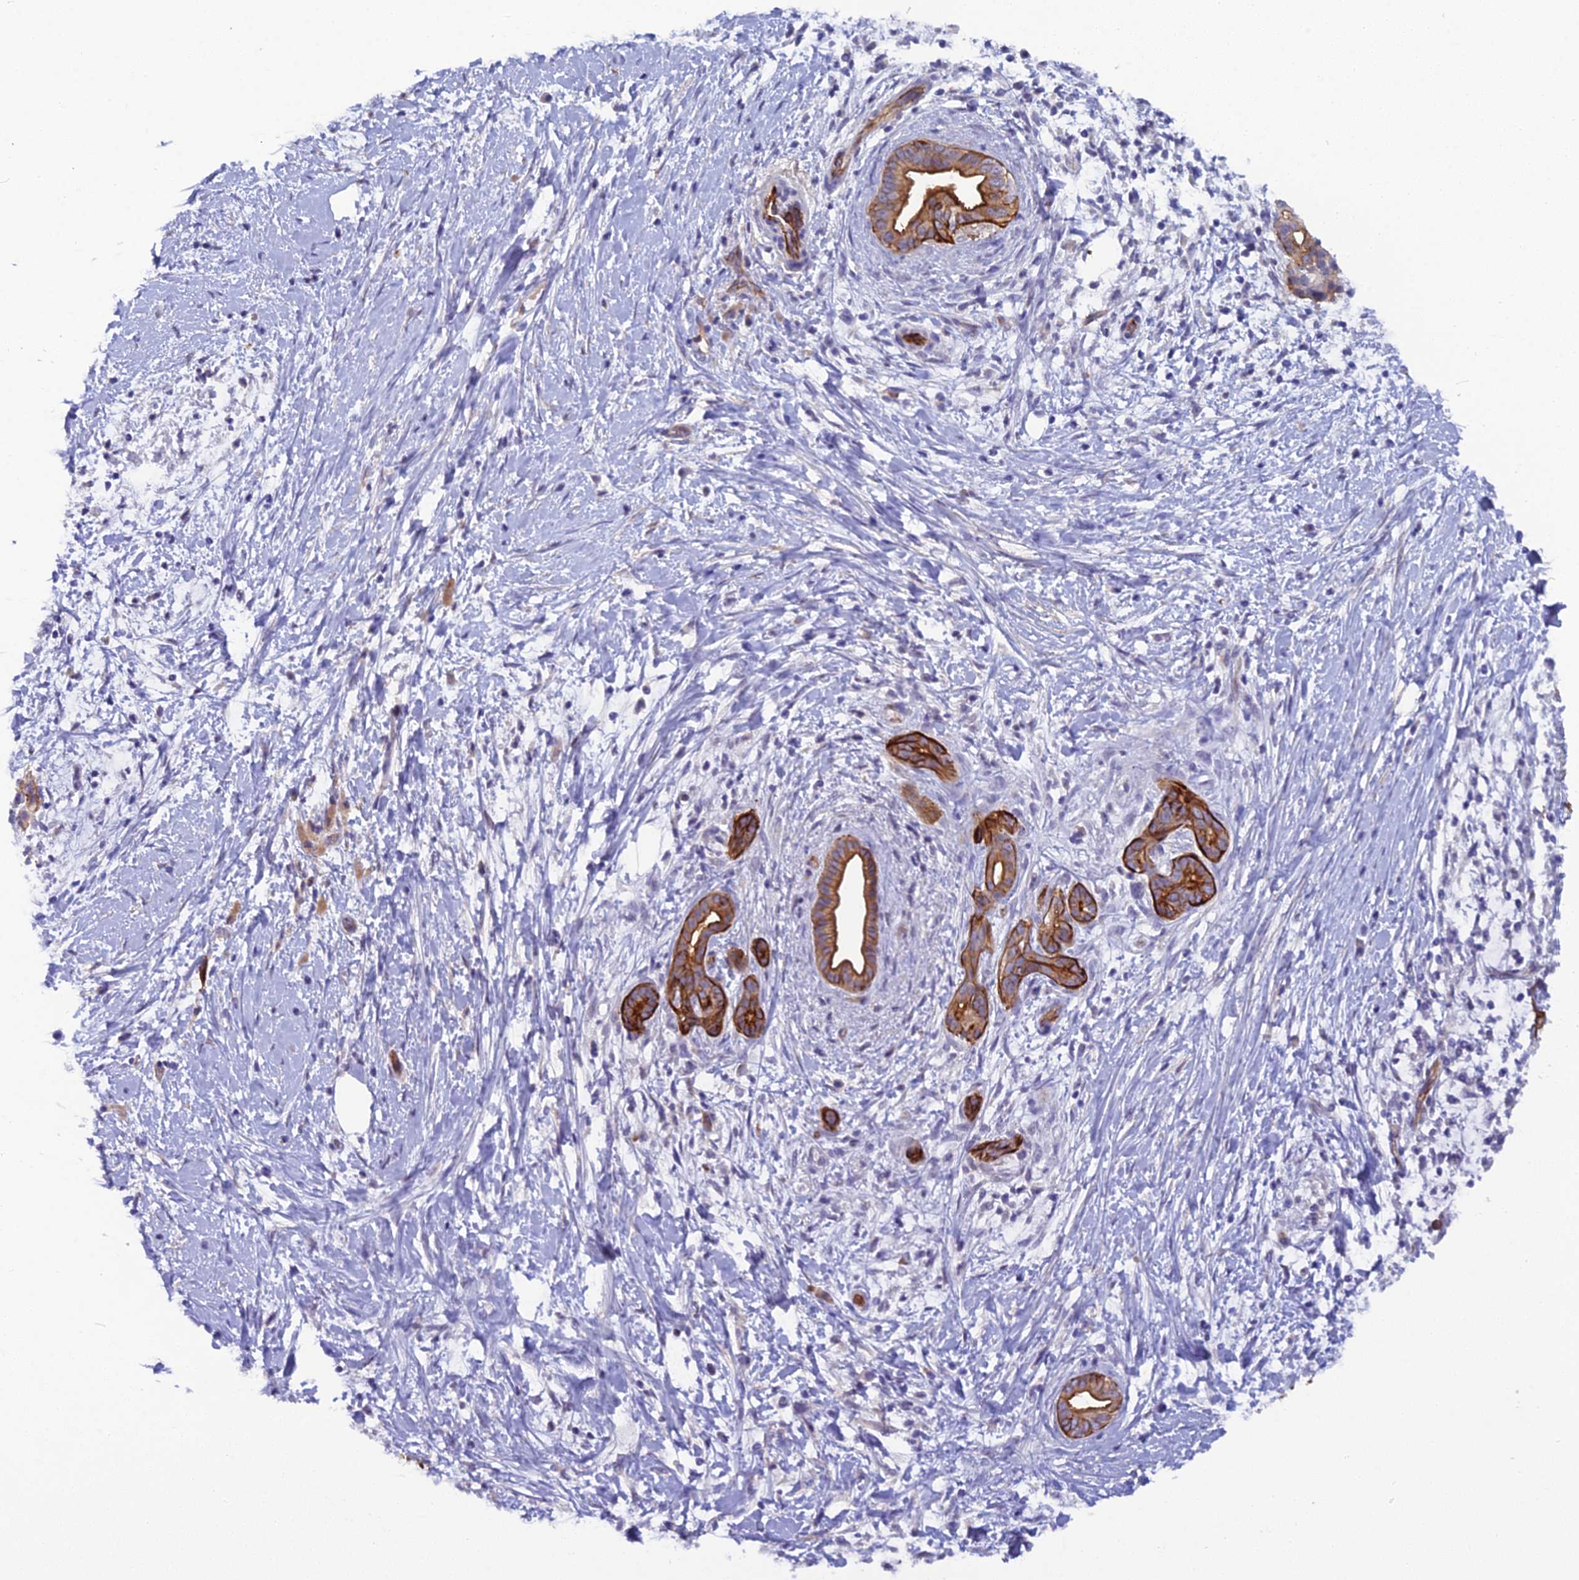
{"staining": {"intensity": "strong", "quantity": ">75%", "location": "cytoplasmic/membranous"}, "tissue": "pancreatic cancer", "cell_type": "Tumor cells", "image_type": "cancer", "snomed": [{"axis": "morphology", "description": "Adenocarcinoma, NOS"}, {"axis": "topography", "description": "Pancreas"}], "caption": "The photomicrograph reveals staining of pancreatic cancer, revealing strong cytoplasmic/membranous protein staining (brown color) within tumor cells. Immunohistochemistry stains the protein in brown and the nuclei are stained blue.", "gene": "CFAP47", "patient": {"sex": "male", "age": 58}}